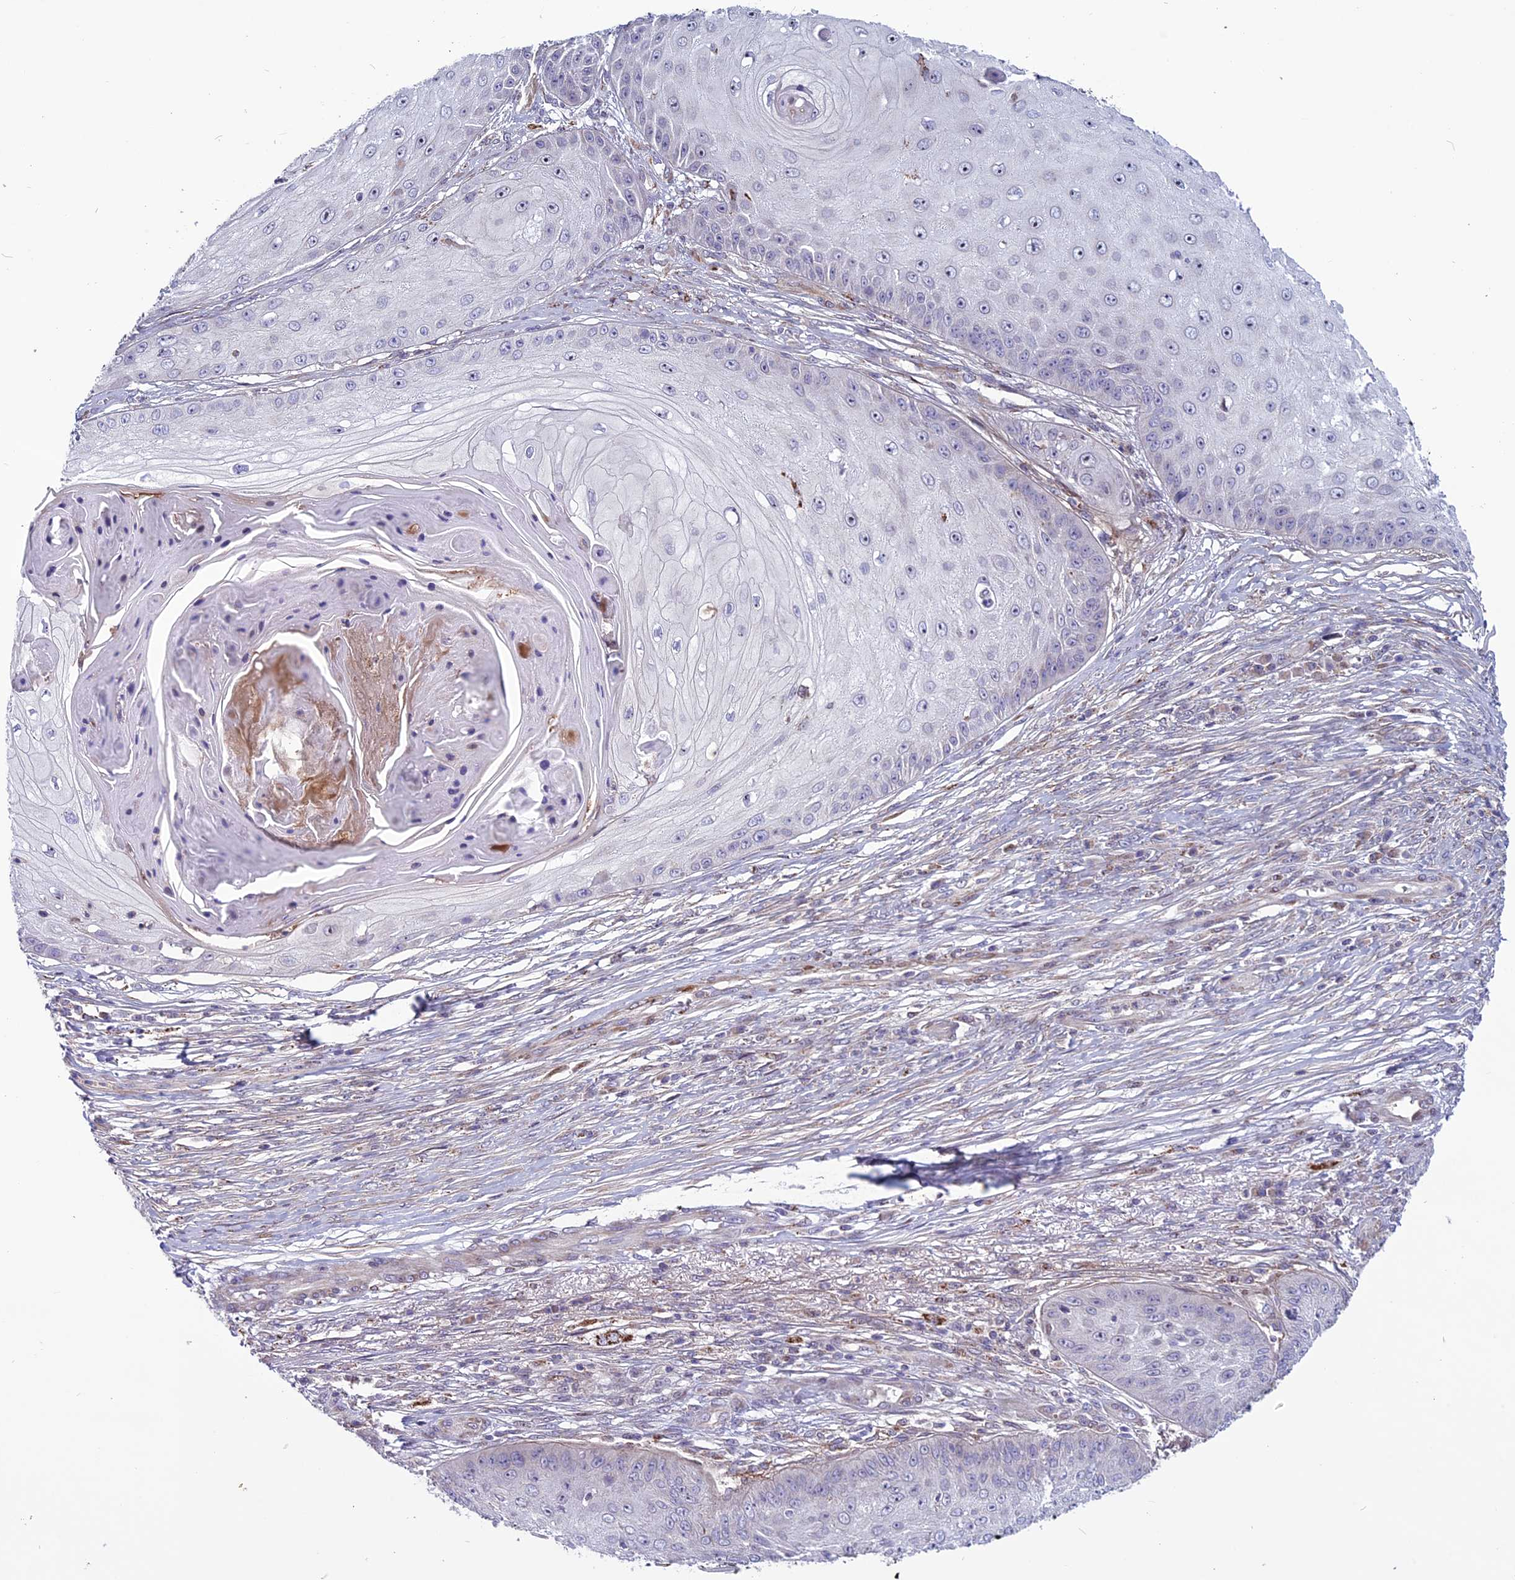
{"staining": {"intensity": "negative", "quantity": "none", "location": "none"}, "tissue": "skin cancer", "cell_type": "Tumor cells", "image_type": "cancer", "snomed": [{"axis": "morphology", "description": "Squamous cell carcinoma, NOS"}, {"axis": "topography", "description": "Skin"}], "caption": "Immunohistochemistry (IHC) histopathology image of human skin cancer stained for a protein (brown), which demonstrates no expression in tumor cells.", "gene": "MIEF2", "patient": {"sex": "male", "age": 70}}